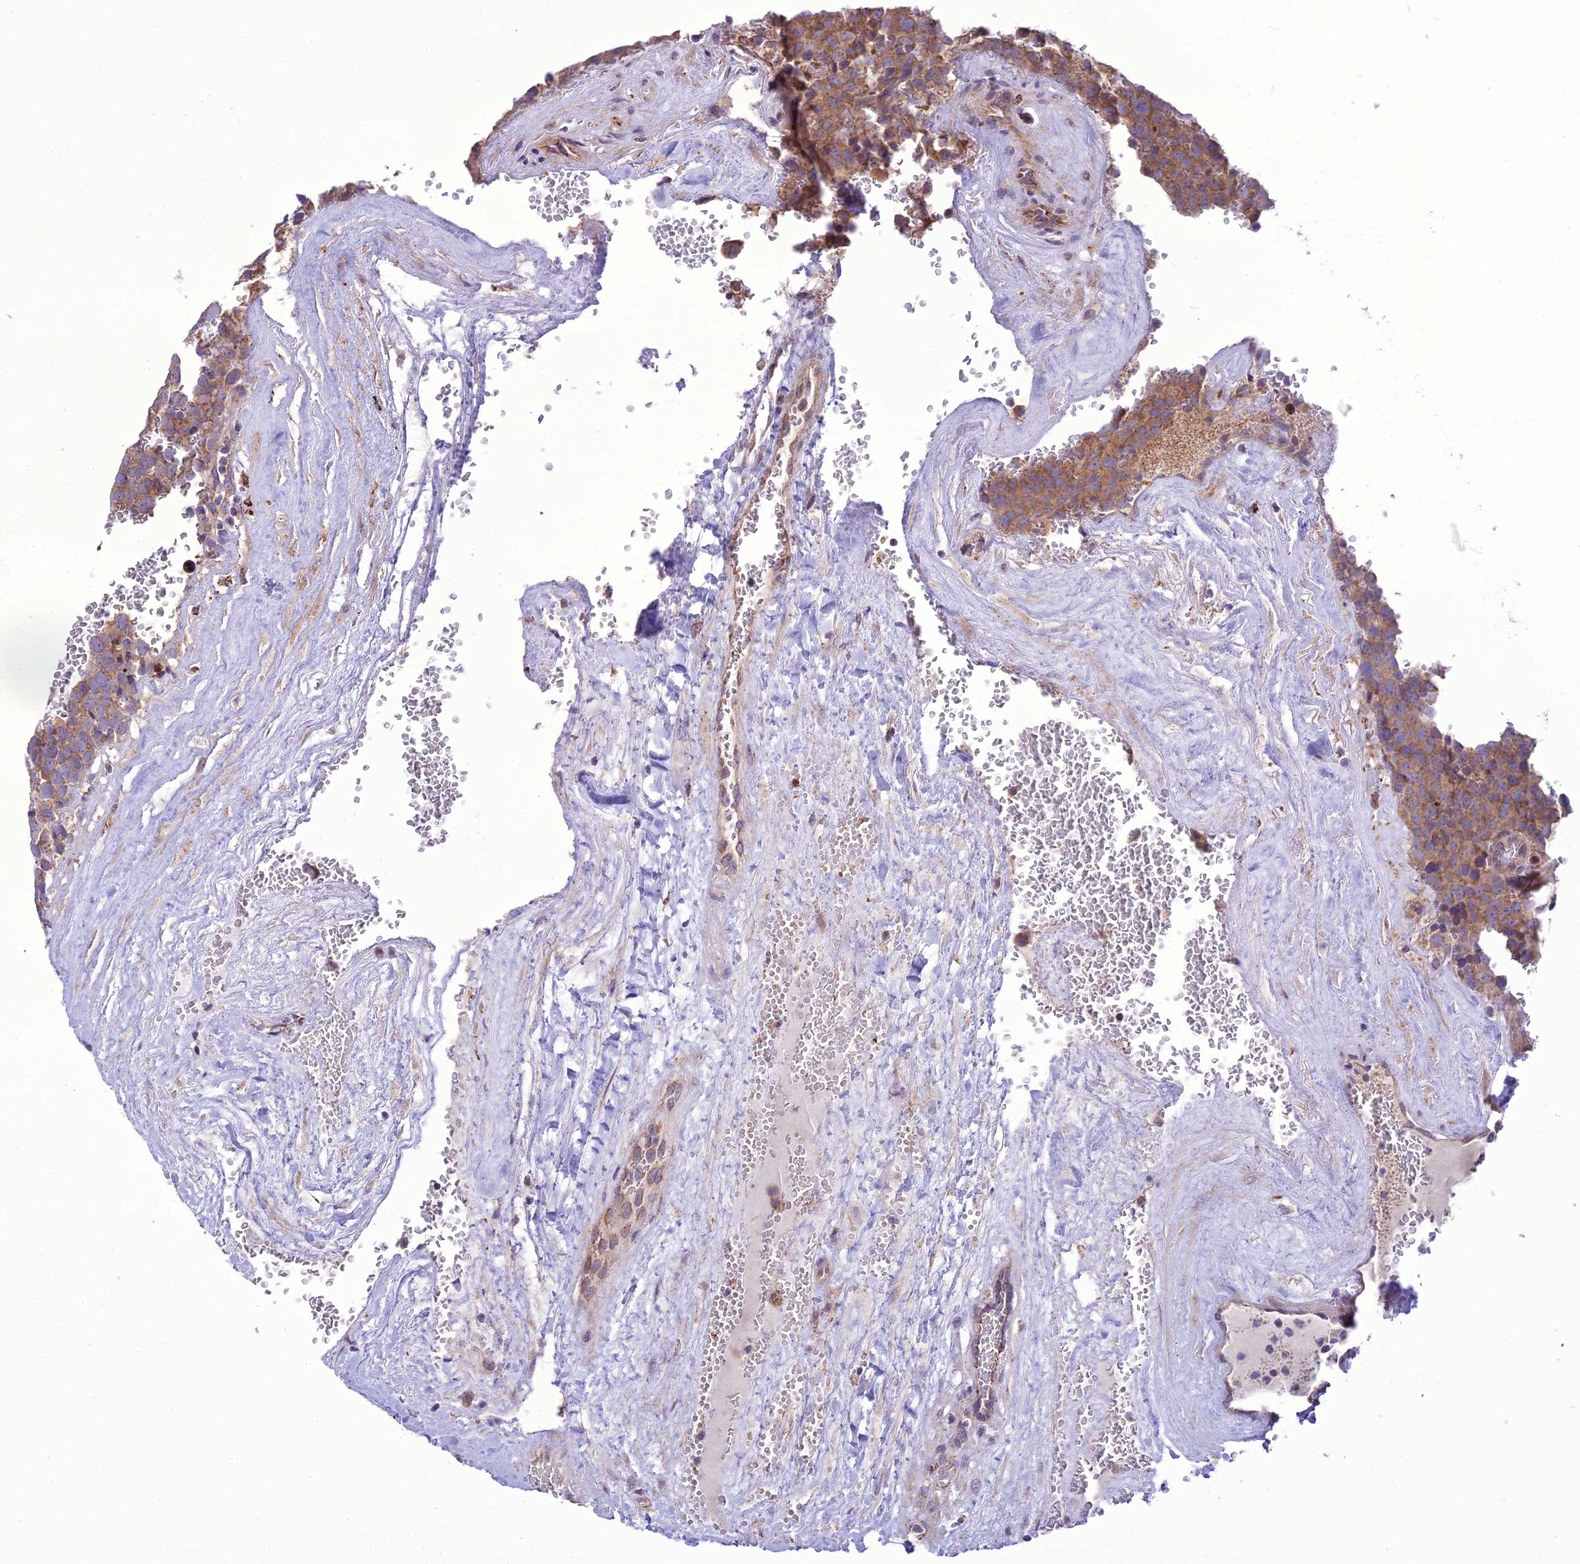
{"staining": {"intensity": "moderate", "quantity": ">75%", "location": "cytoplasmic/membranous"}, "tissue": "testis cancer", "cell_type": "Tumor cells", "image_type": "cancer", "snomed": [{"axis": "morphology", "description": "Seminoma, NOS"}, {"axis": "topography", "description": "Testis"}], "caption": "An immunohistochemistry (IHC) histopathology image of tumor tissue is shown. Protein staining in brown highlights moderate cytoplasmic/membranous positivity in testis cancer within tumor cells. The staining is performed using DAB brown chromogen to label protein expression. The nuclei are counter-stained blue using hematoxylin.", "gene": "TBC1D24", "patient": {"sex": "male", "age": 71}}